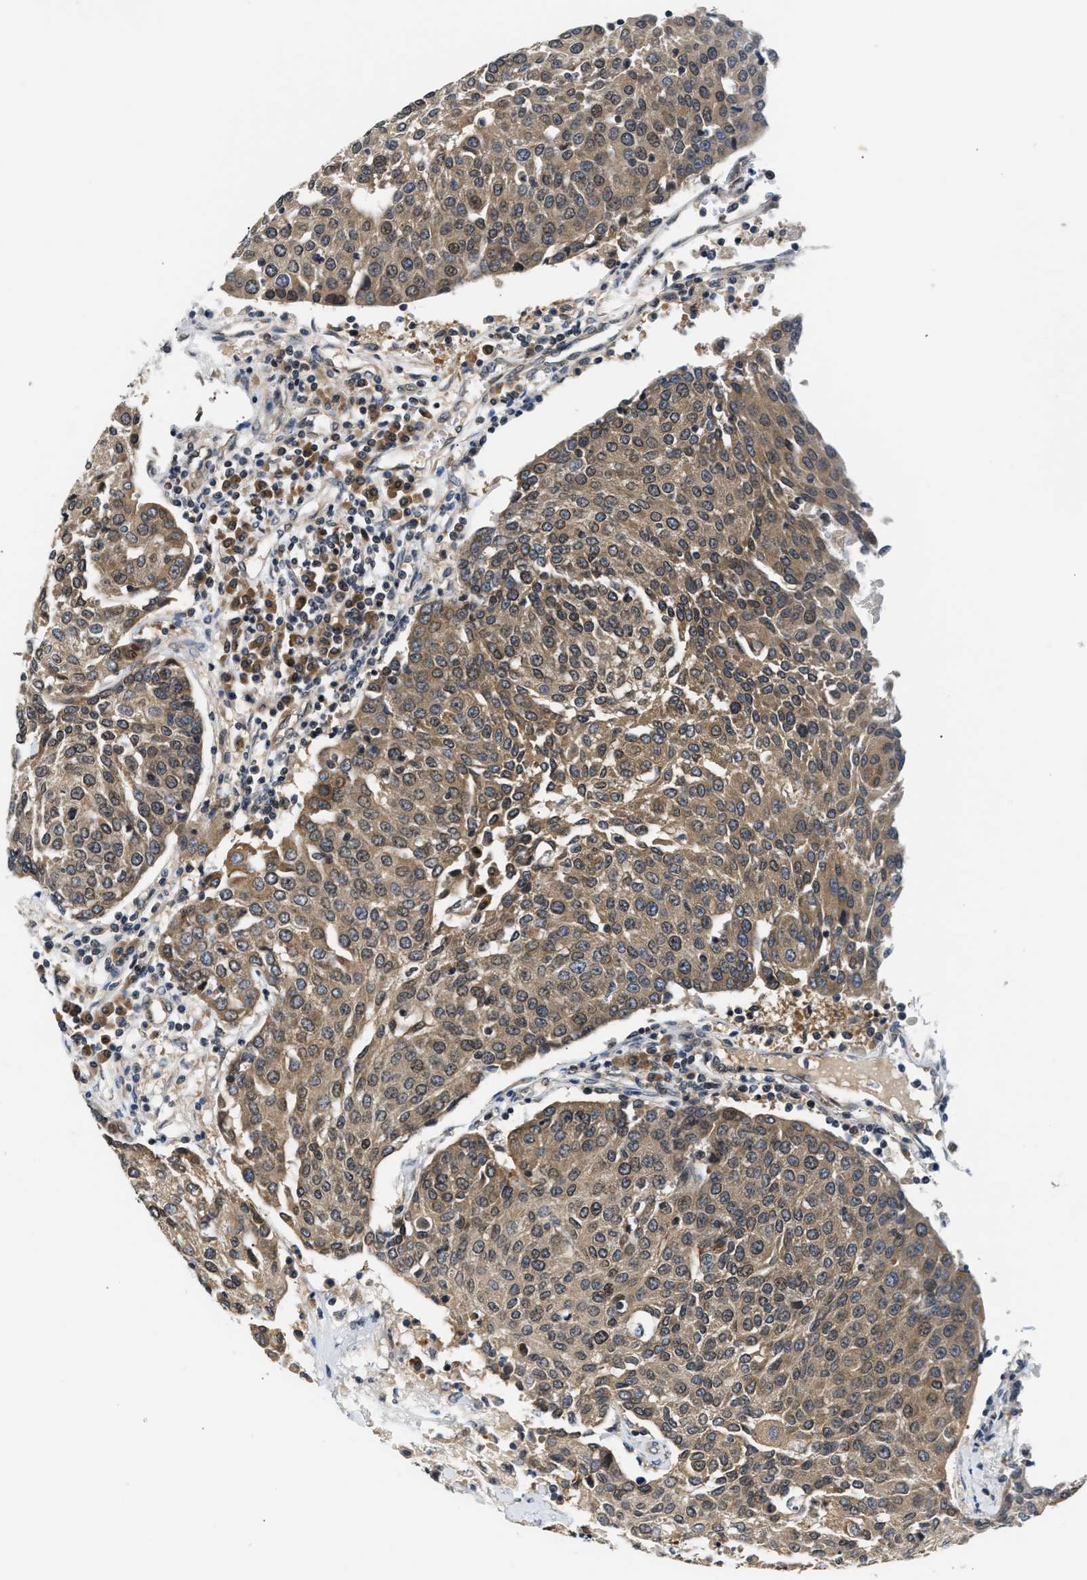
{"staining": {"intensity": "moderate", "quantity": ">75%", "location": "cytoplasmic/membranous,nuclear"}, "tissue": "urothelial cancer", "cell_type": "Tumor cells", "image_type": "cancer", "snomed": [{"axis": "morphology", "description": "Urothelial carcinoma, High grade"}, {"axis": "topography", "description": "Urinary bladder"}], "caption": "A high-resolution histopathology image shows IHC staining of urothelial cancer, which displays moderate cytoplasmic/membranous and nuclear positivity in approximately >75% of tumor cells.", "gene": "RAB29", "patient": {"sex": "female", "age": 85}}